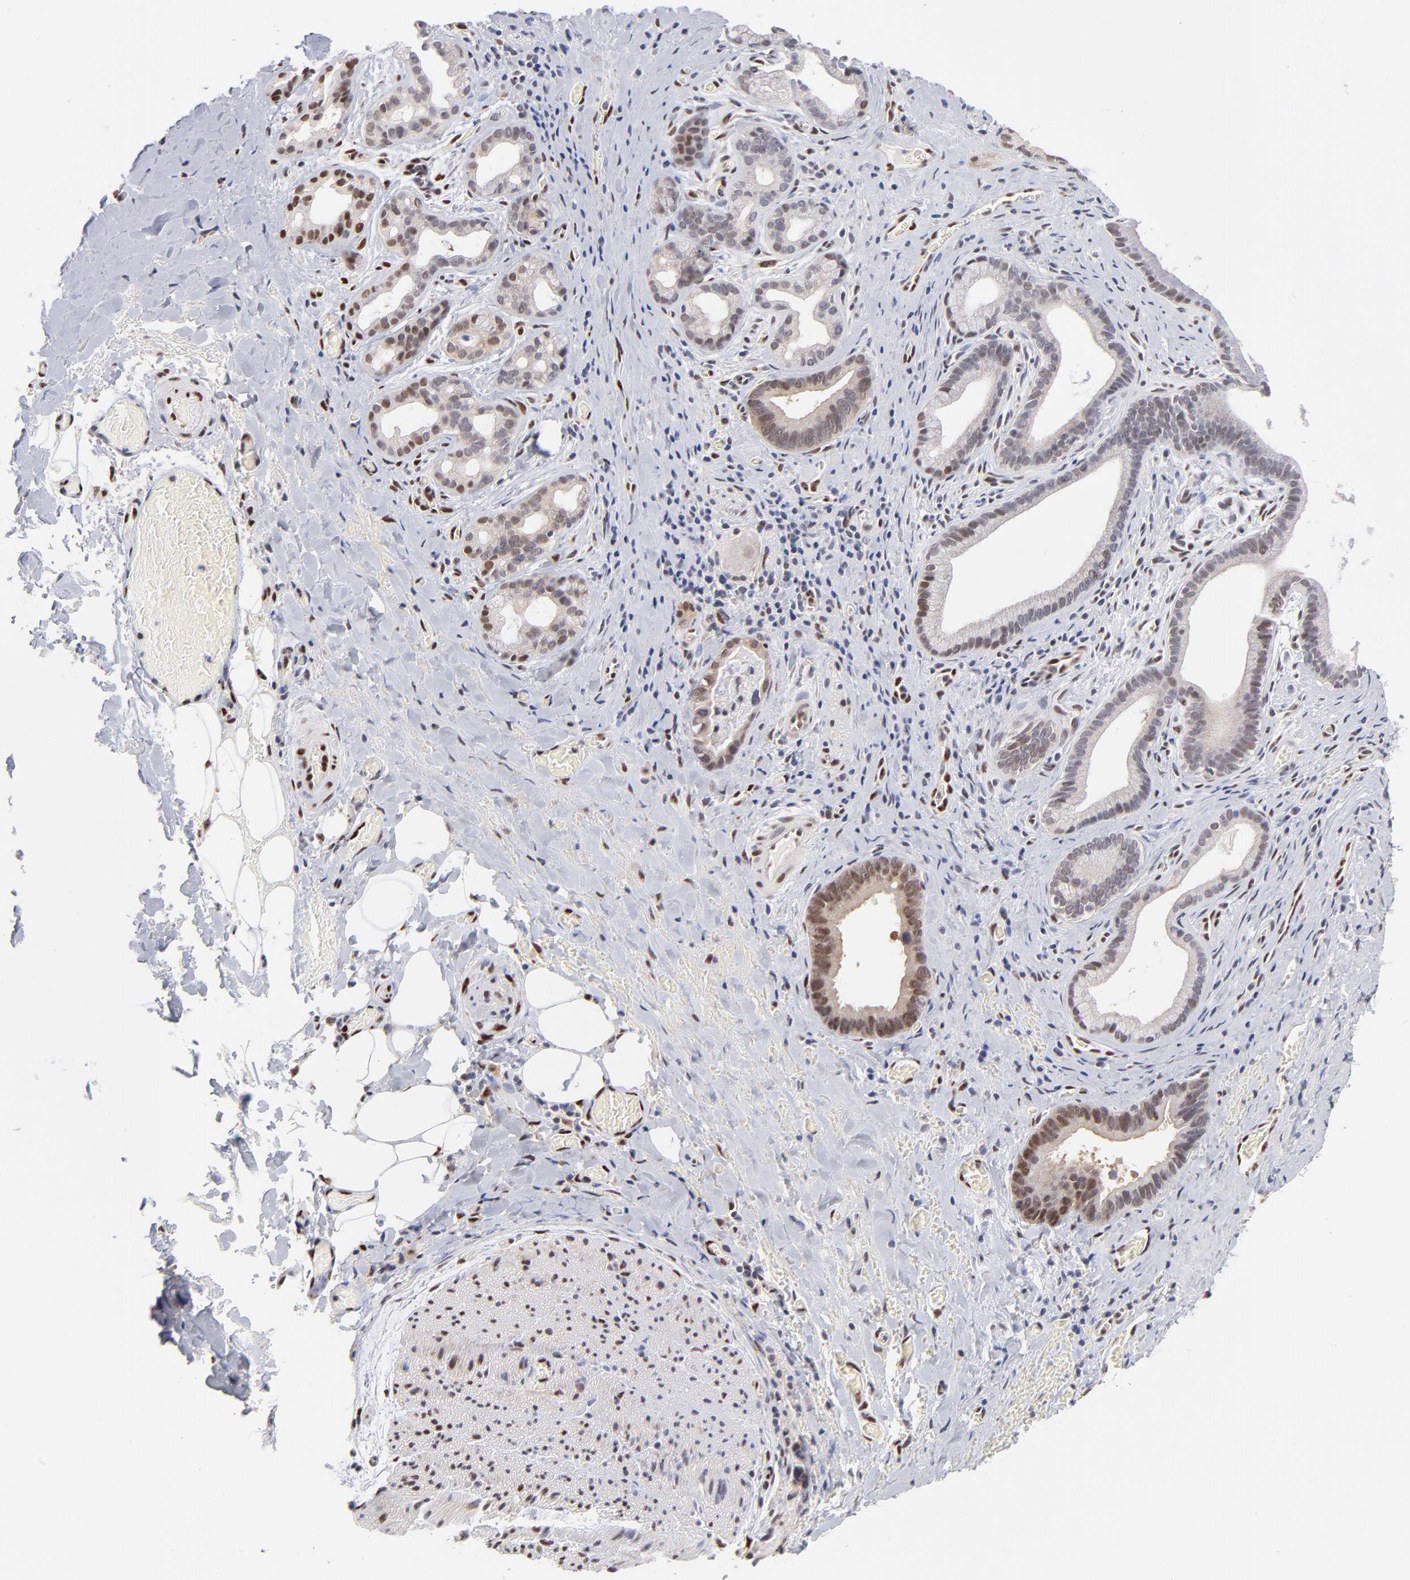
{"staining": {"intensity": "strong", "quantity": ">75%", "location": "nuclear"}, "tissue": "liver cancer", "cell_type": "Tumor cells", "image_type": "cancer", "snomed": [{"axis": "morphology", "description": "Cholangiocarcinoma"}, {"axis": "topography", "description": "Liver"}], "caption": "An immunohistochemistry (IHC) image of tumor tissue is shown. Protein staining in brown shows strong nuclear positivity in liver cholangiocarcinoma within tumor cells.", "gene": "STAT3", "patient": {"sex": "female", "age": 55}}